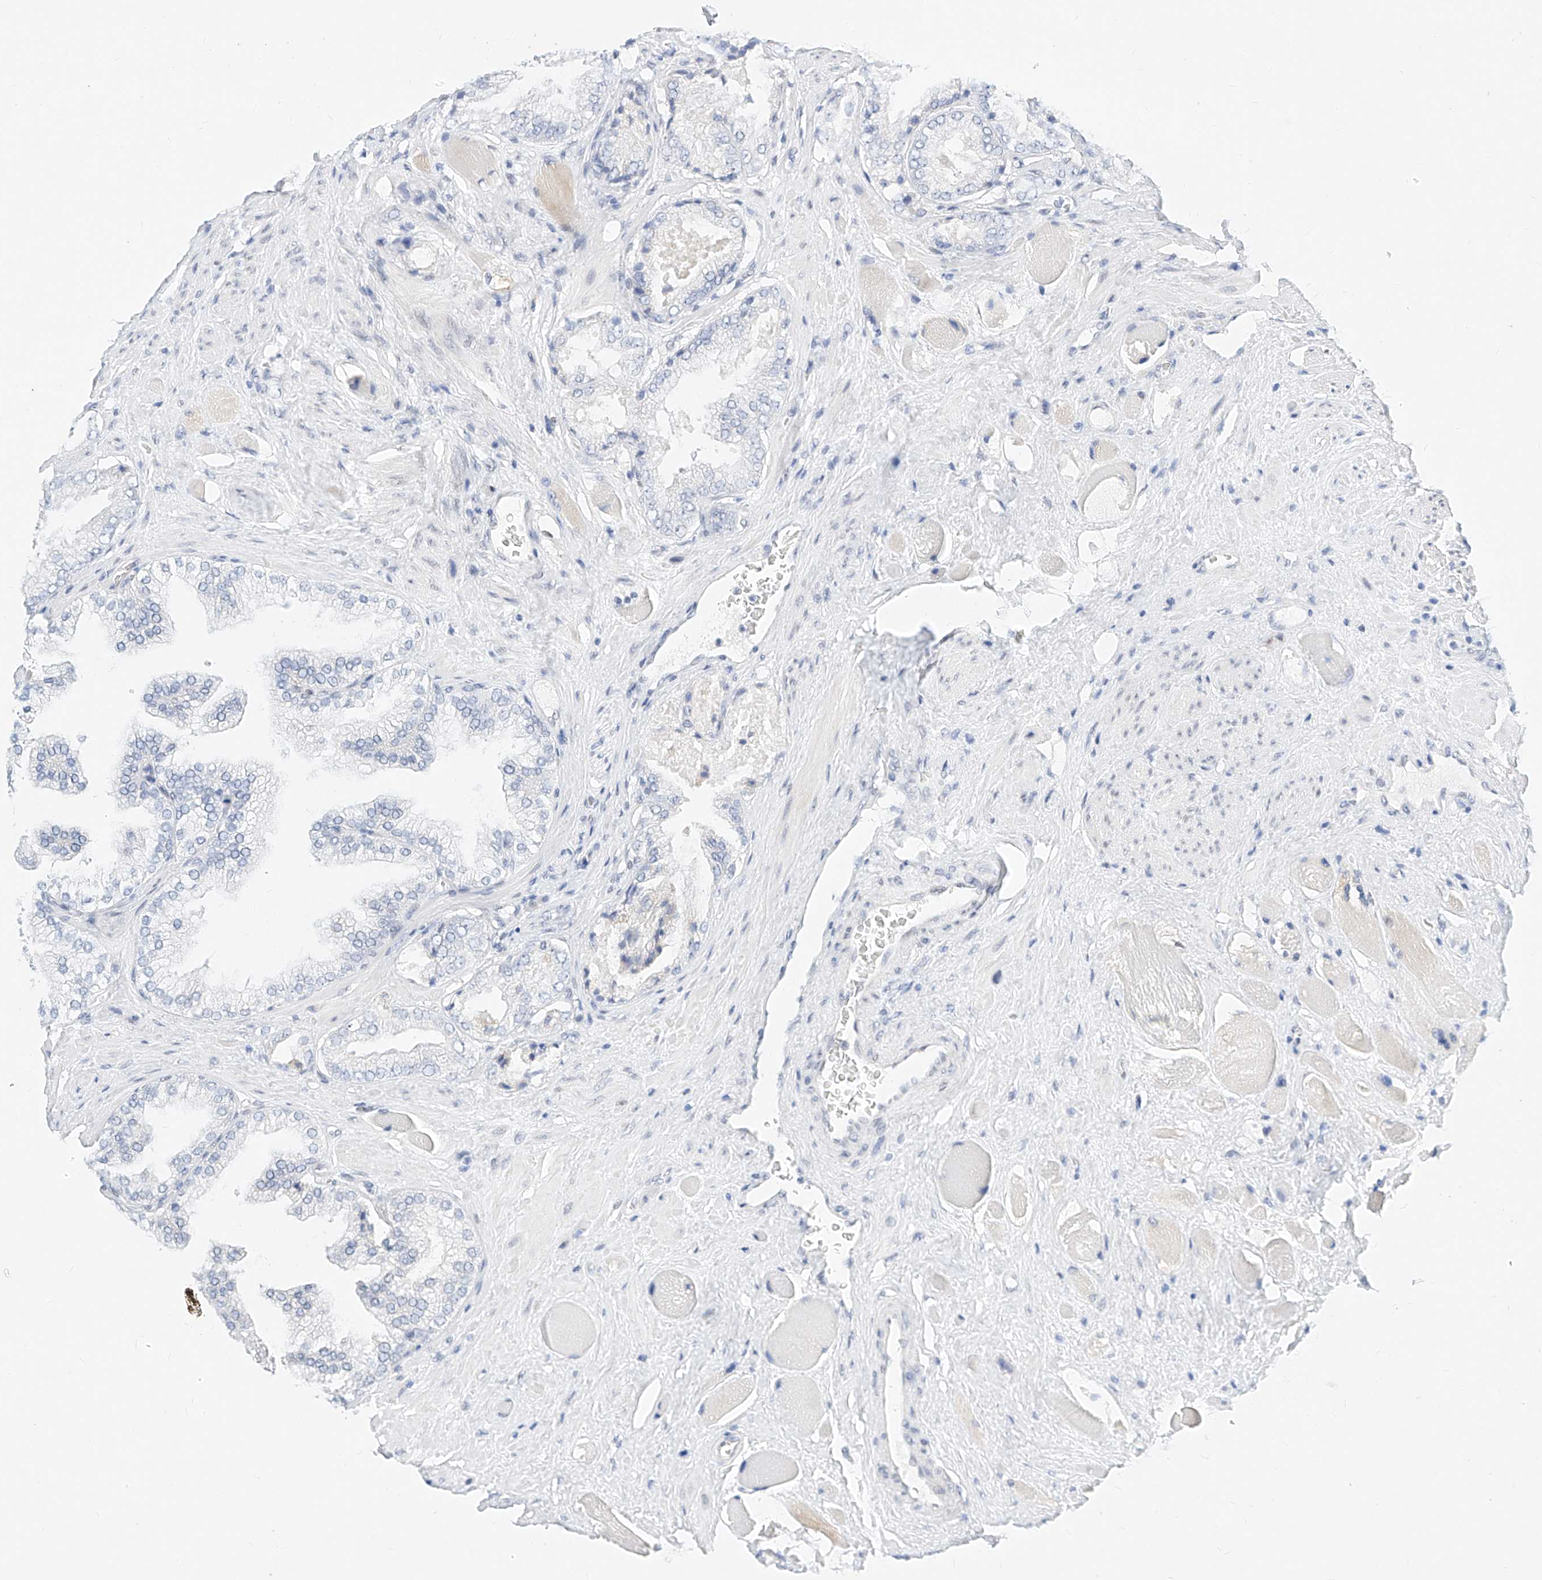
{"staining": {"intensity": "negative", "quantity": "none", "location": "none"}, "tissue": "prostate cancer", "cell_type": "Tumor cells", "image_type": "cancer", "snomed": [{"axis": "morphology", "description": "Adenocarcinoma, High grade"}, {"axis": "topography", "description": "Prostate"}], "caption": "Immunohistochemical staining of human prostate cancer (adenocarcinoma (high-grade)) reveals no significant staining in tumor cells.", "gene": "KCNJ1", "patient": {"sex": "male", "age": 58}}